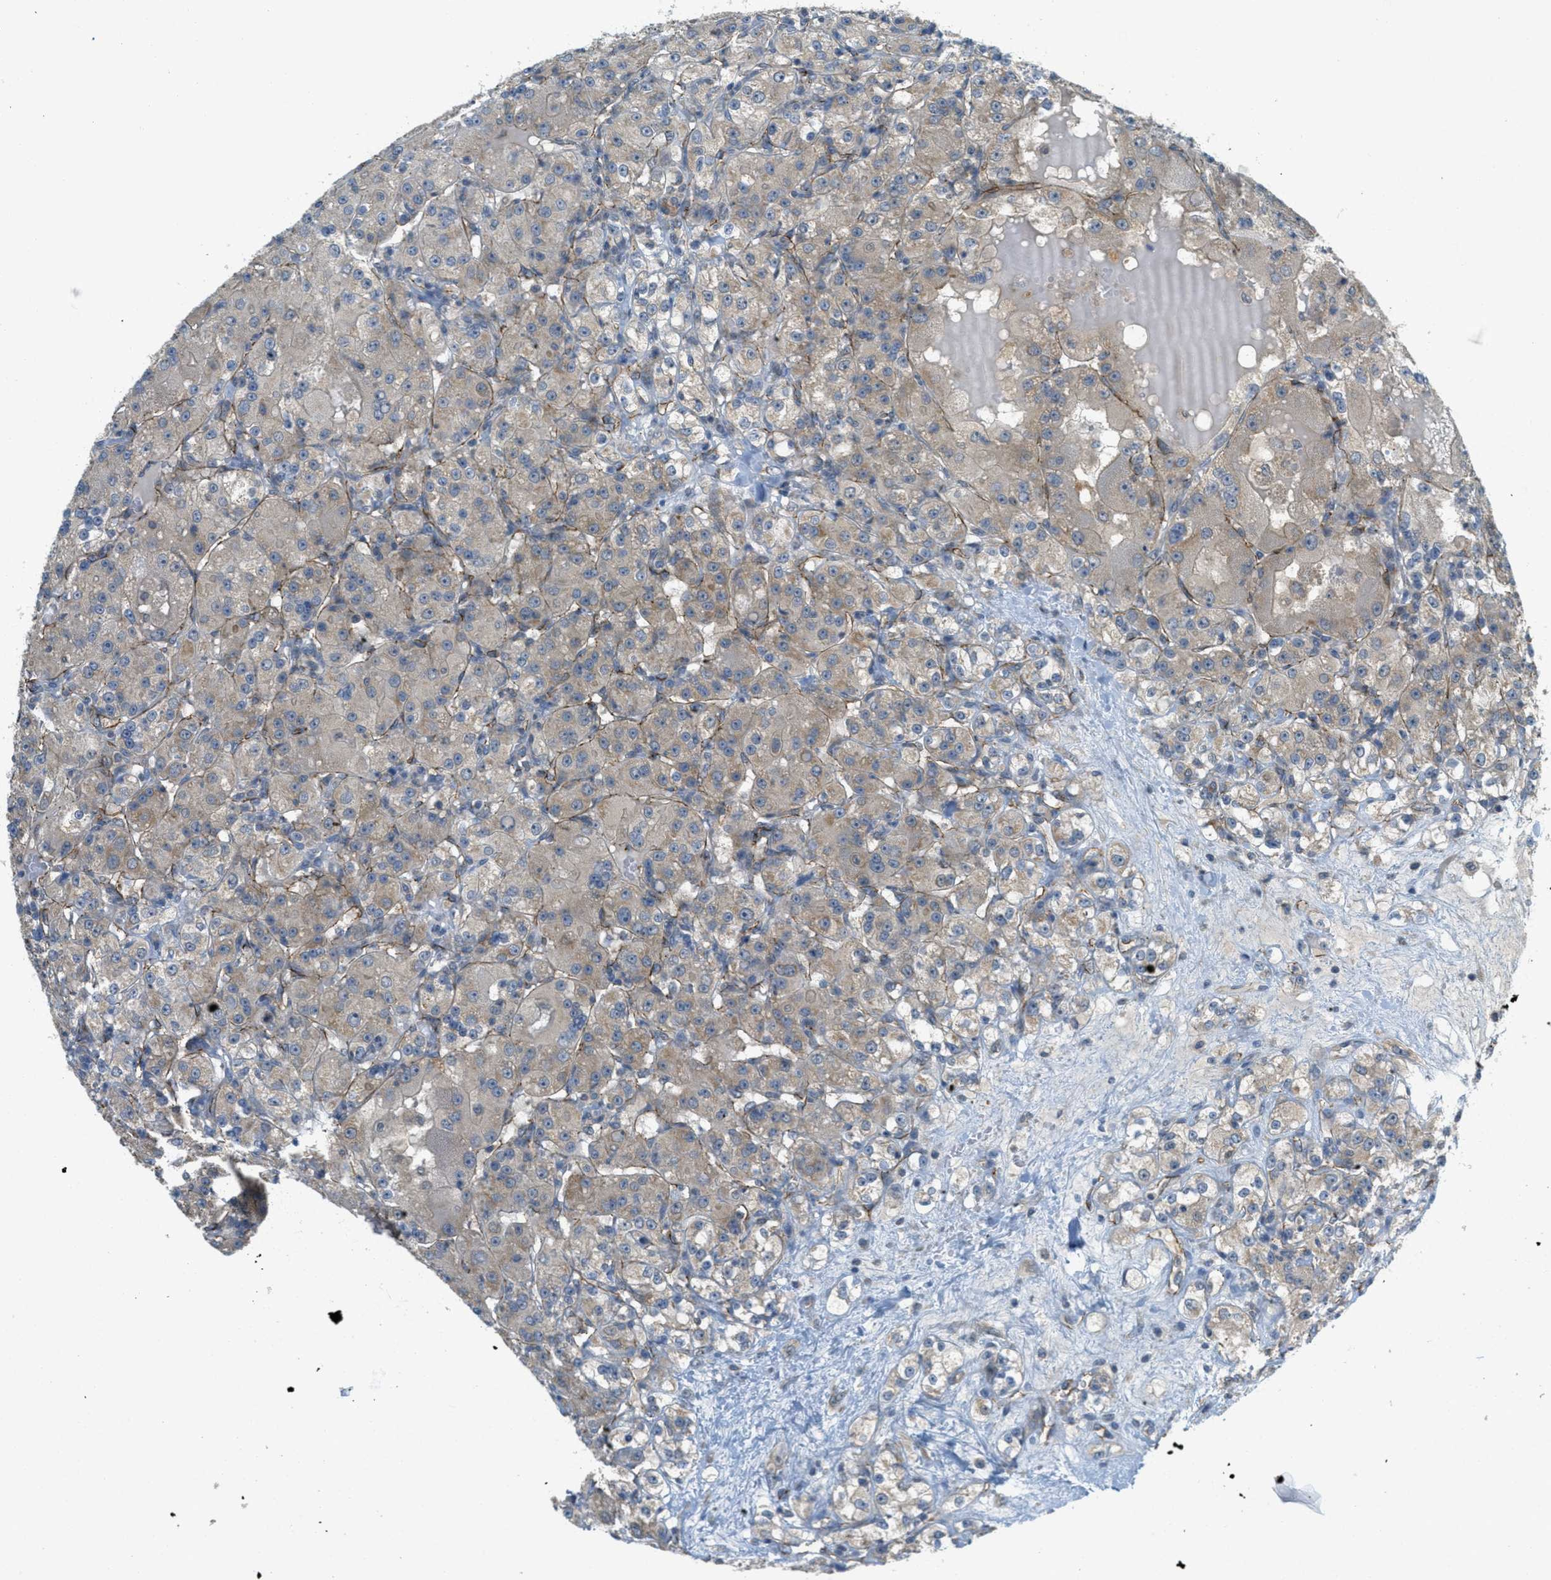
{"staining": {"intensity": "weak", "quantity": "25%-75%", "location": "cytoplasmic/membranous"}, "tissue": "renal cancer", "cell_type": "Tumor cells", "image_type": "cancer", "snomed": [{"axis": "morphology", "description": "Normal tissue, NOS"}, {"axis": "morphology", "description": "Adenocarcinoma, NOS"}, {"axis": "topography", "description": "Kidney"}], "caption": "Immunohistochemistry (IHC) of human adenocarcinoma (renal) shows low levels of weak cytoplasmic/membranous expression in approximately 25%-75% of tumor cells.", "gene": "JCAD", "patient": {"sex": "male", "age": 61}}